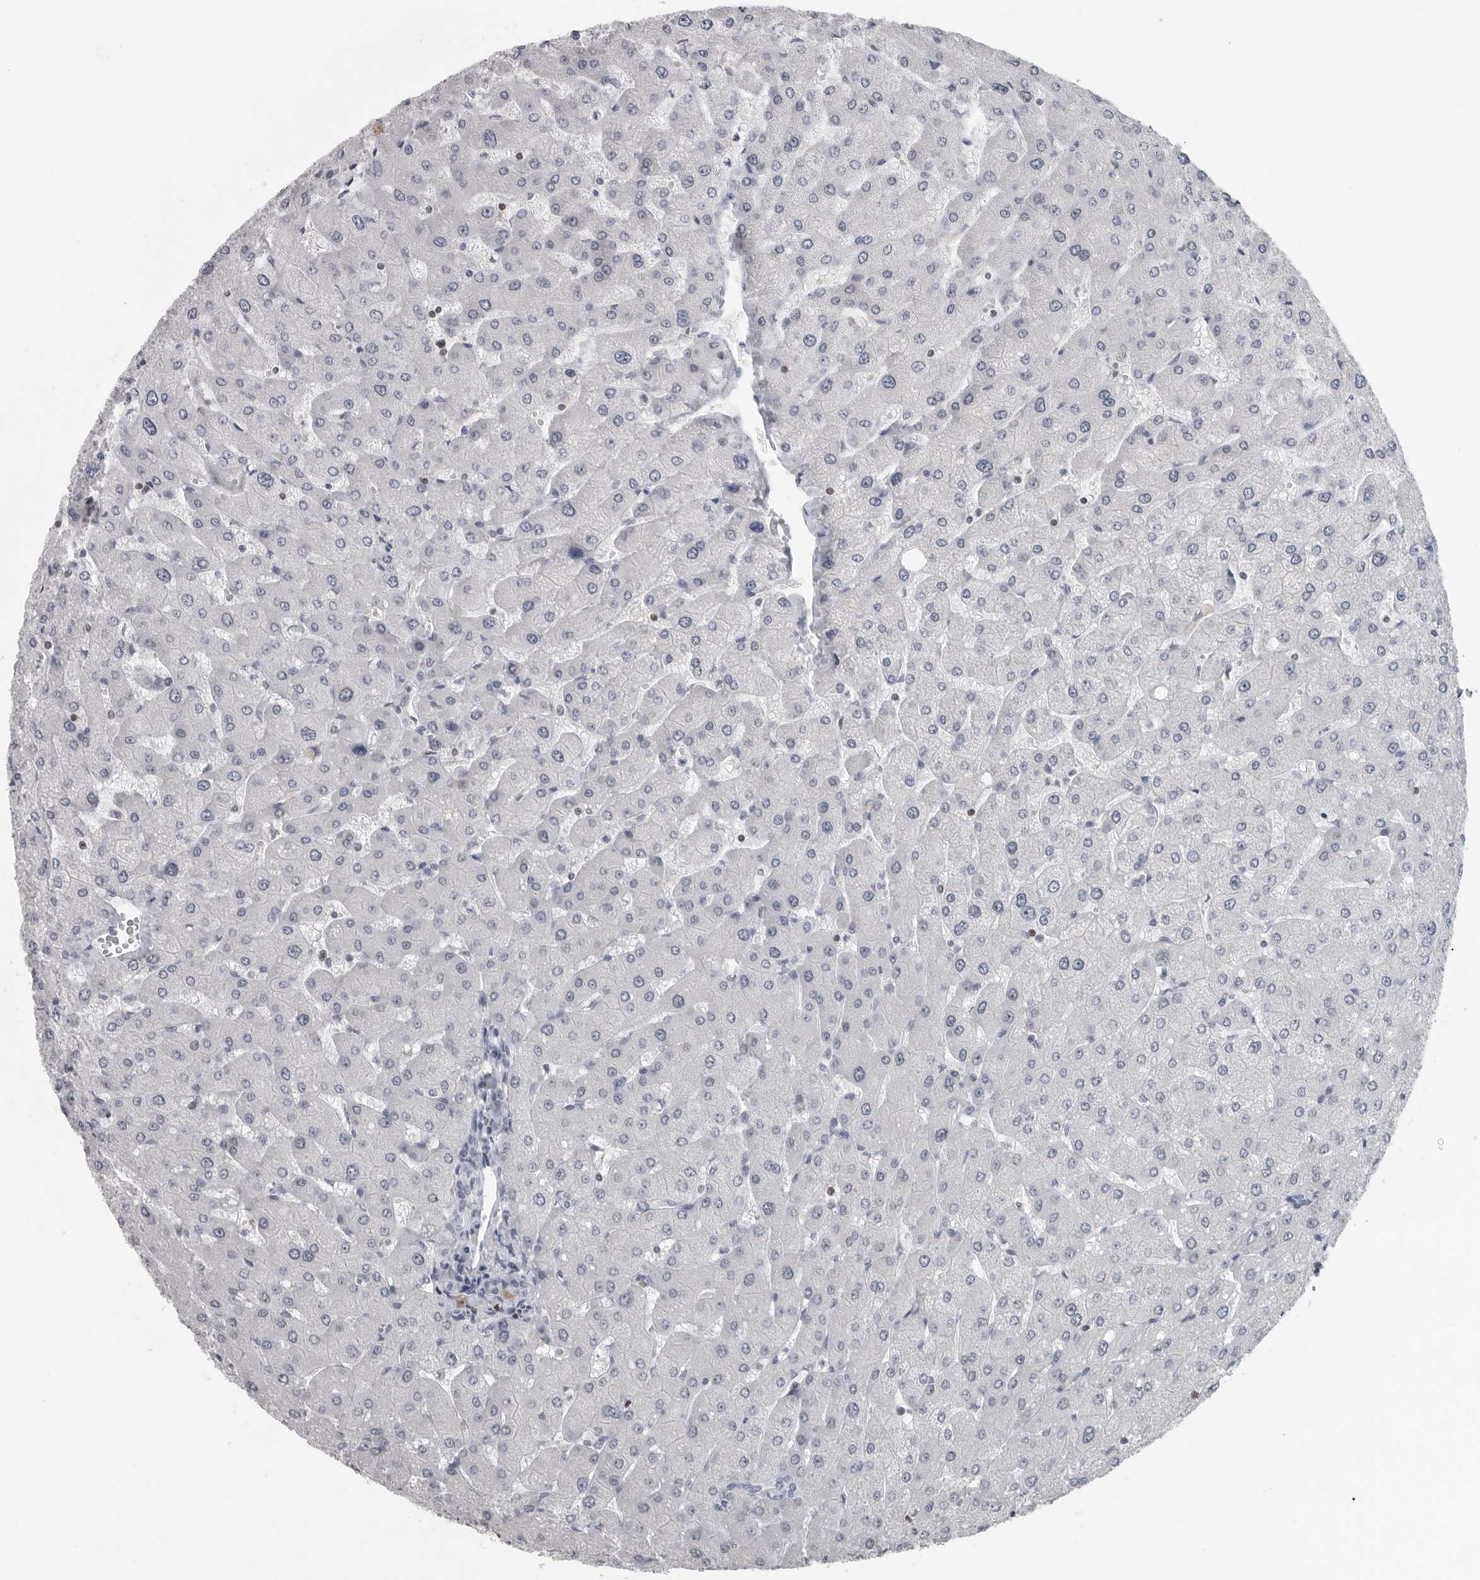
{"staining": {"intensity": "negative", "quantity": "none", "location": "none"}, "tissue": "liver", "cell_type": "Cholangiocytes", "image_type": "normal", "snomed": [{"axis": "morphology", "description": "Normal tissue, NOS"}, {"axis": "topography", "description": "Liver"}], "caption": "A photomicrograph of liver stained for a protein demonstrates no brown staining in cholangiocytes.", "gene": "SATB2", "patient": {"sex": "male", "age": 55}}